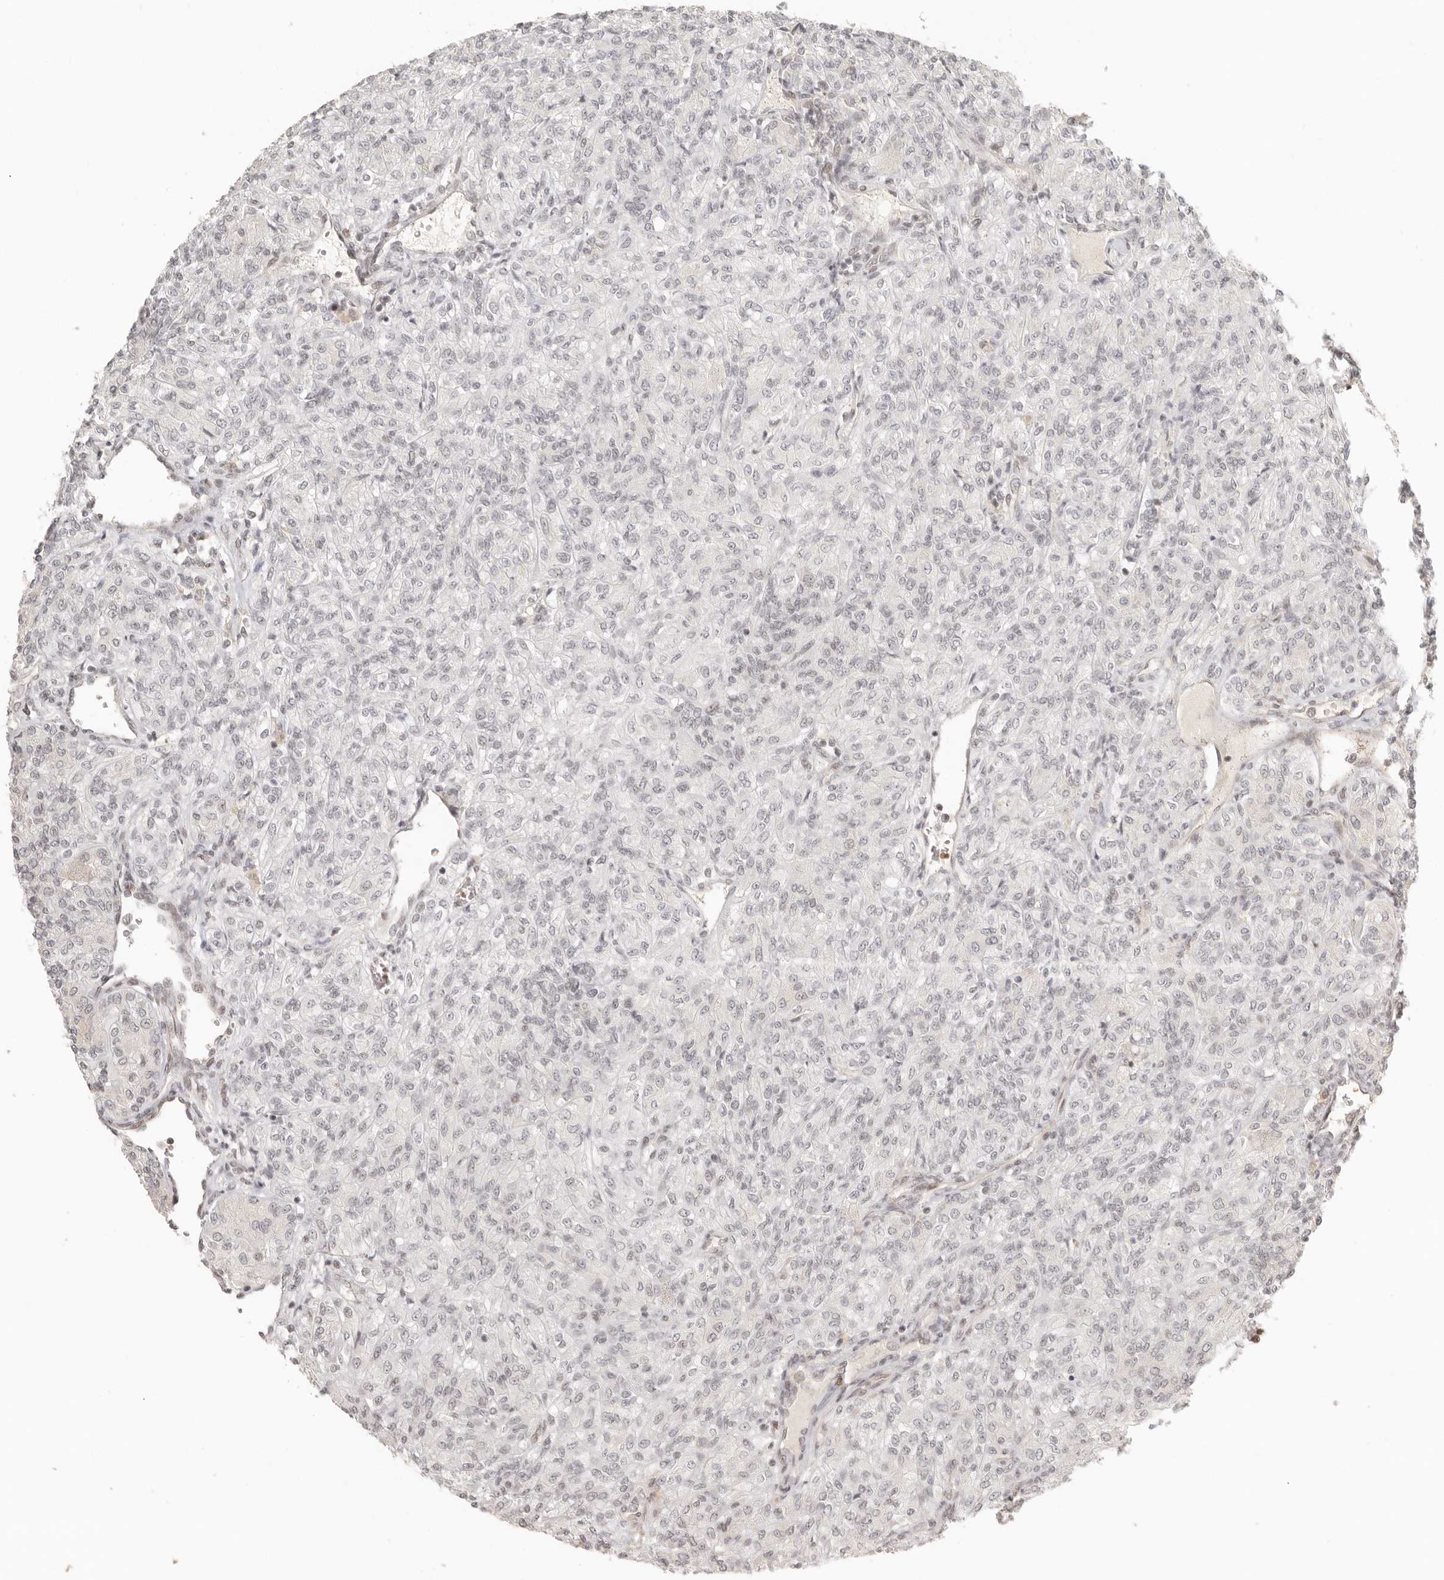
{"staining": {"intensity": "negative", "quantity": "none", "location": "none"}, "tissue": "renal cancer", "cell_type": "Tumor cells", "image_type": "cancer", "snomed": [{"axis": "morphology", "description": "Adenocarcinoma, NOS"}, {"axis": "topography", "description": "Kidney"}], "caption": "Adenocarcinoma (renal) was stained to show a protein in brown. There is no significant positivity in tumor cells.", "gene": "GABPA", "patient": {"sex": "male", "age": 77}}